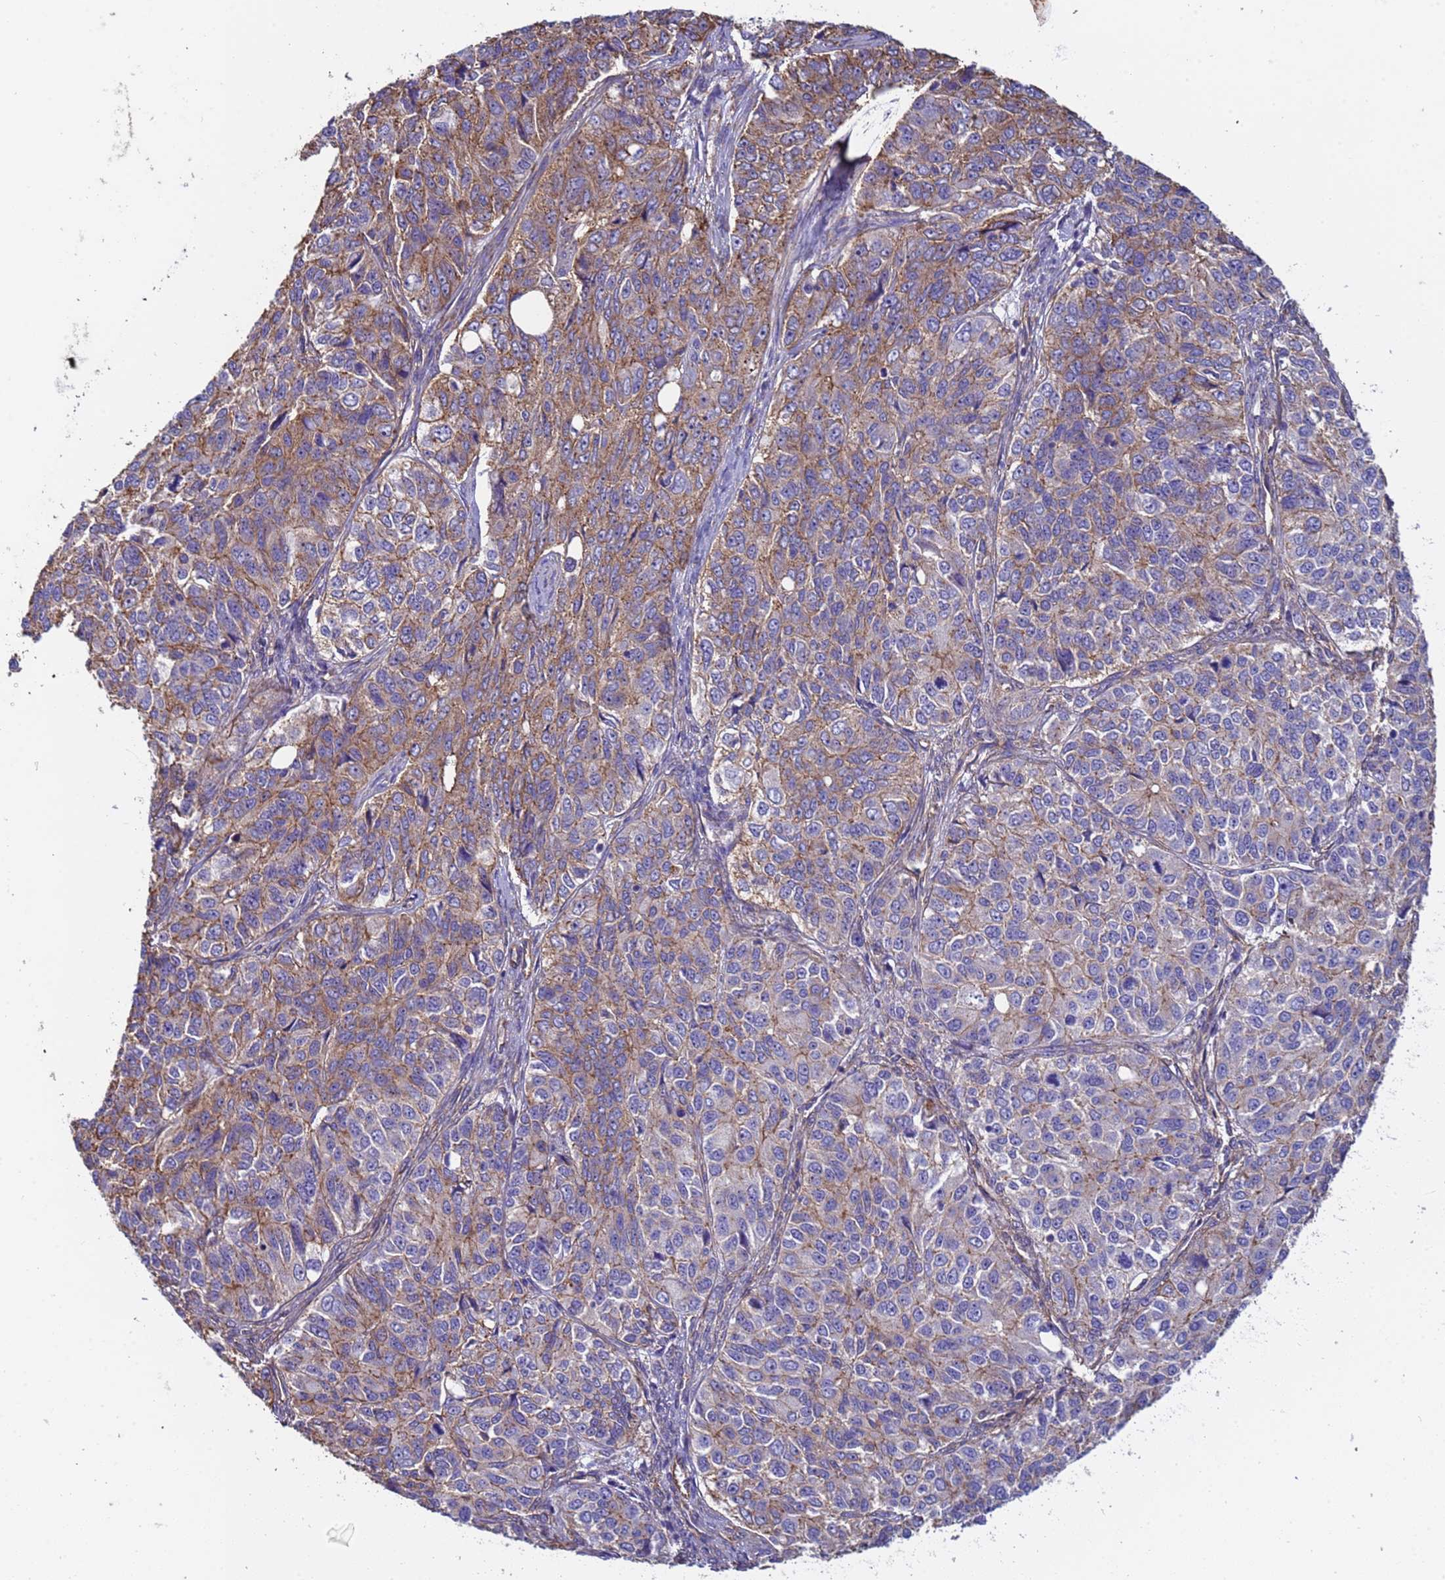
{"staining": {"intensity": "moderate", "quantity": "25%-75%", "location": "cytoplasmic/membranous"}, "tissue": "ovarian cancer", "cell_type": "Tumor cells", "image_type": "cancer", "snomed": [{"axis": "morphology", "description": "Carcinoma, endometroid"}, {"axis": "topography", "description": "Ovary"}], "caption": "DAB immunohistochemical staining of human ovarian endometroid carcinoma reveals moderate cytoplasmic/membranous protein expression in about 25%-75% of tumor cells.", "gene": "ZNF248", "patient": {"sex": "female", "age": 51}}